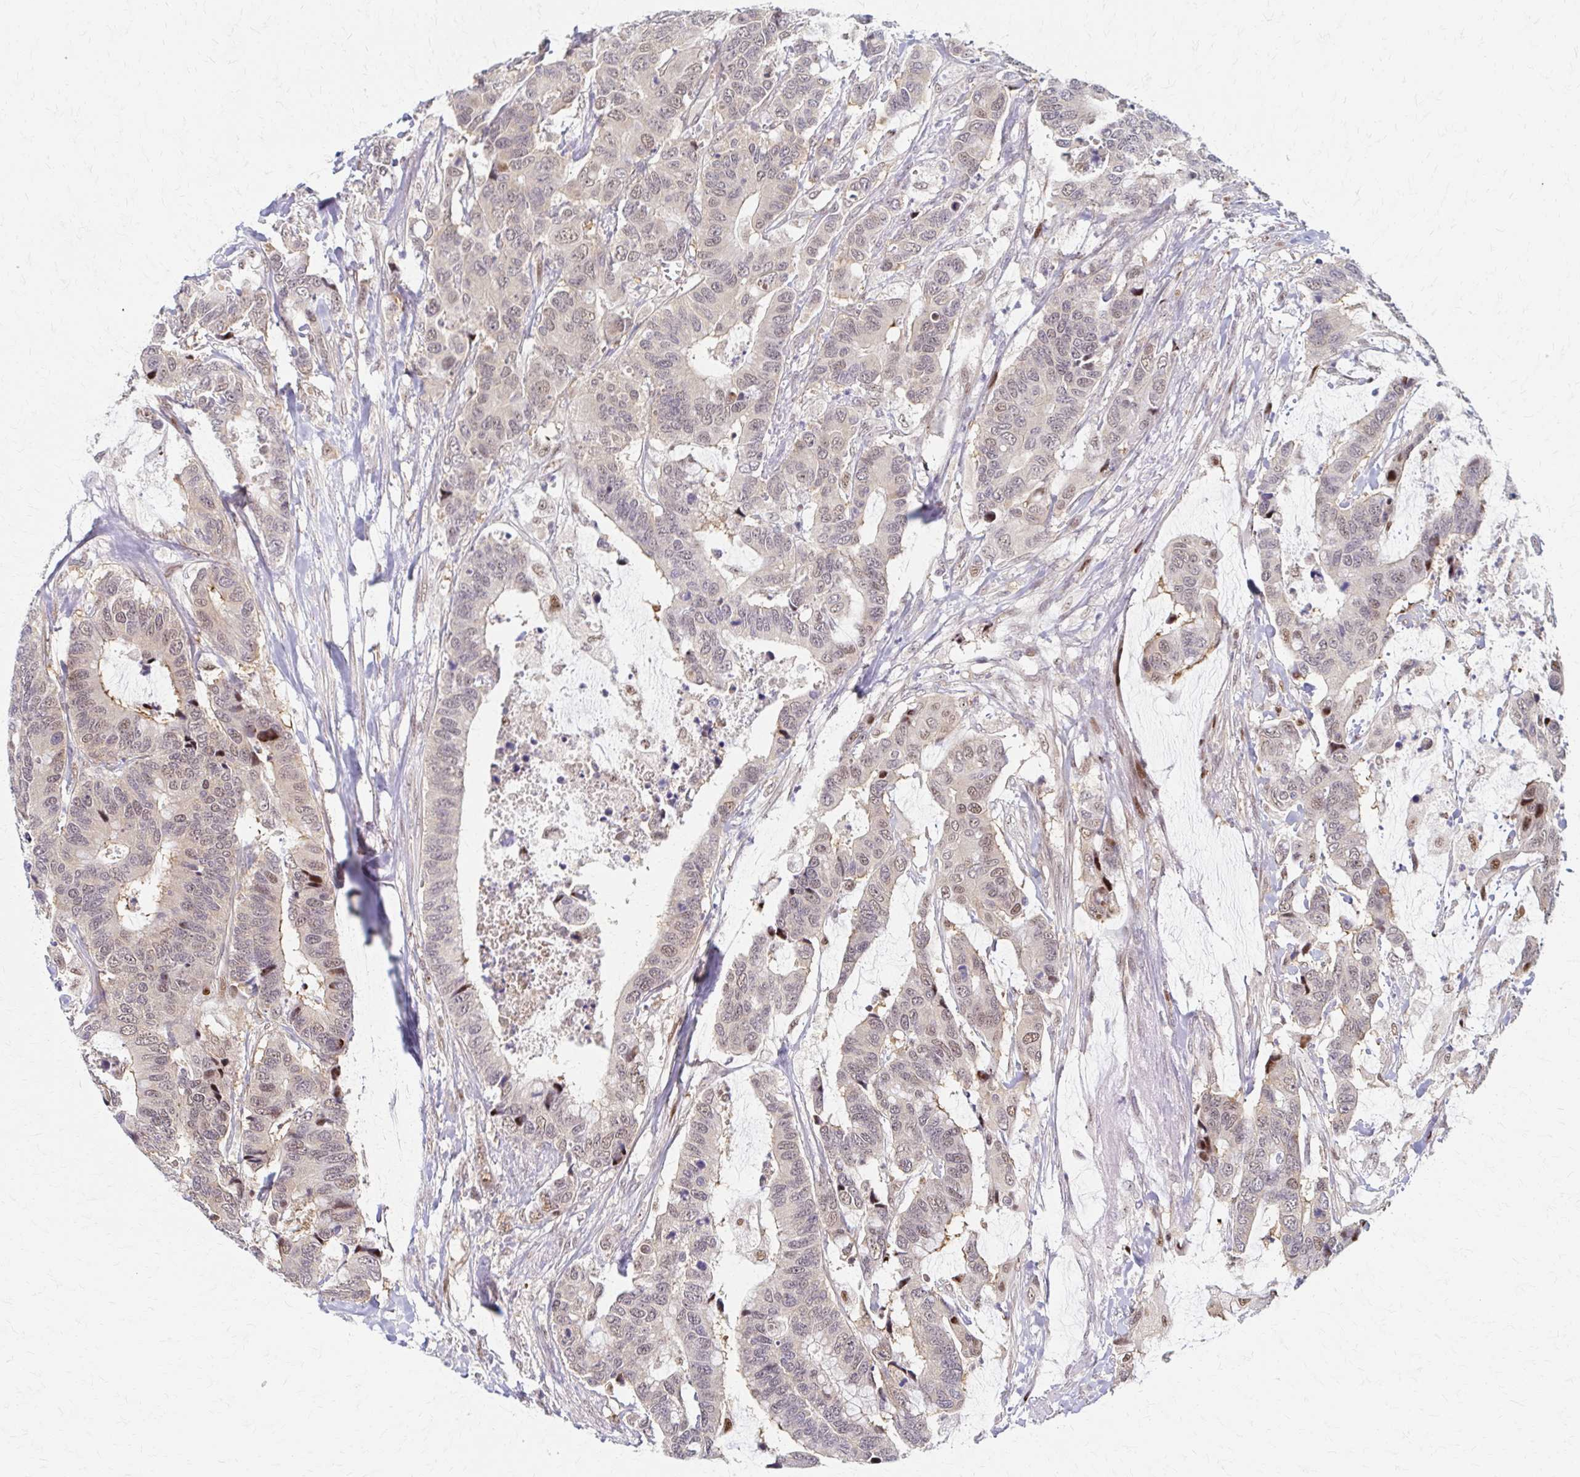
{"staining": {"intensity": "weak", "quantity": ">75%", "location": "nuclear"}, "tissue": "colorectal cancer", "cell_type": "Tumor cells", "image_type": "cancer", "snomed": [{"axis": "morphology", "description": "Adenocarcinoma, NOS"}, {"axis": "topography", "description": "Rectum"}], "caption": "A micrograph of human colorectal cancer (adenocarcinoma) stained for a protein exhibits weak nuclear brown staining in tumor cells.", "gene": "PSMD7", "patient": {"sex": "female", "age": 59}}